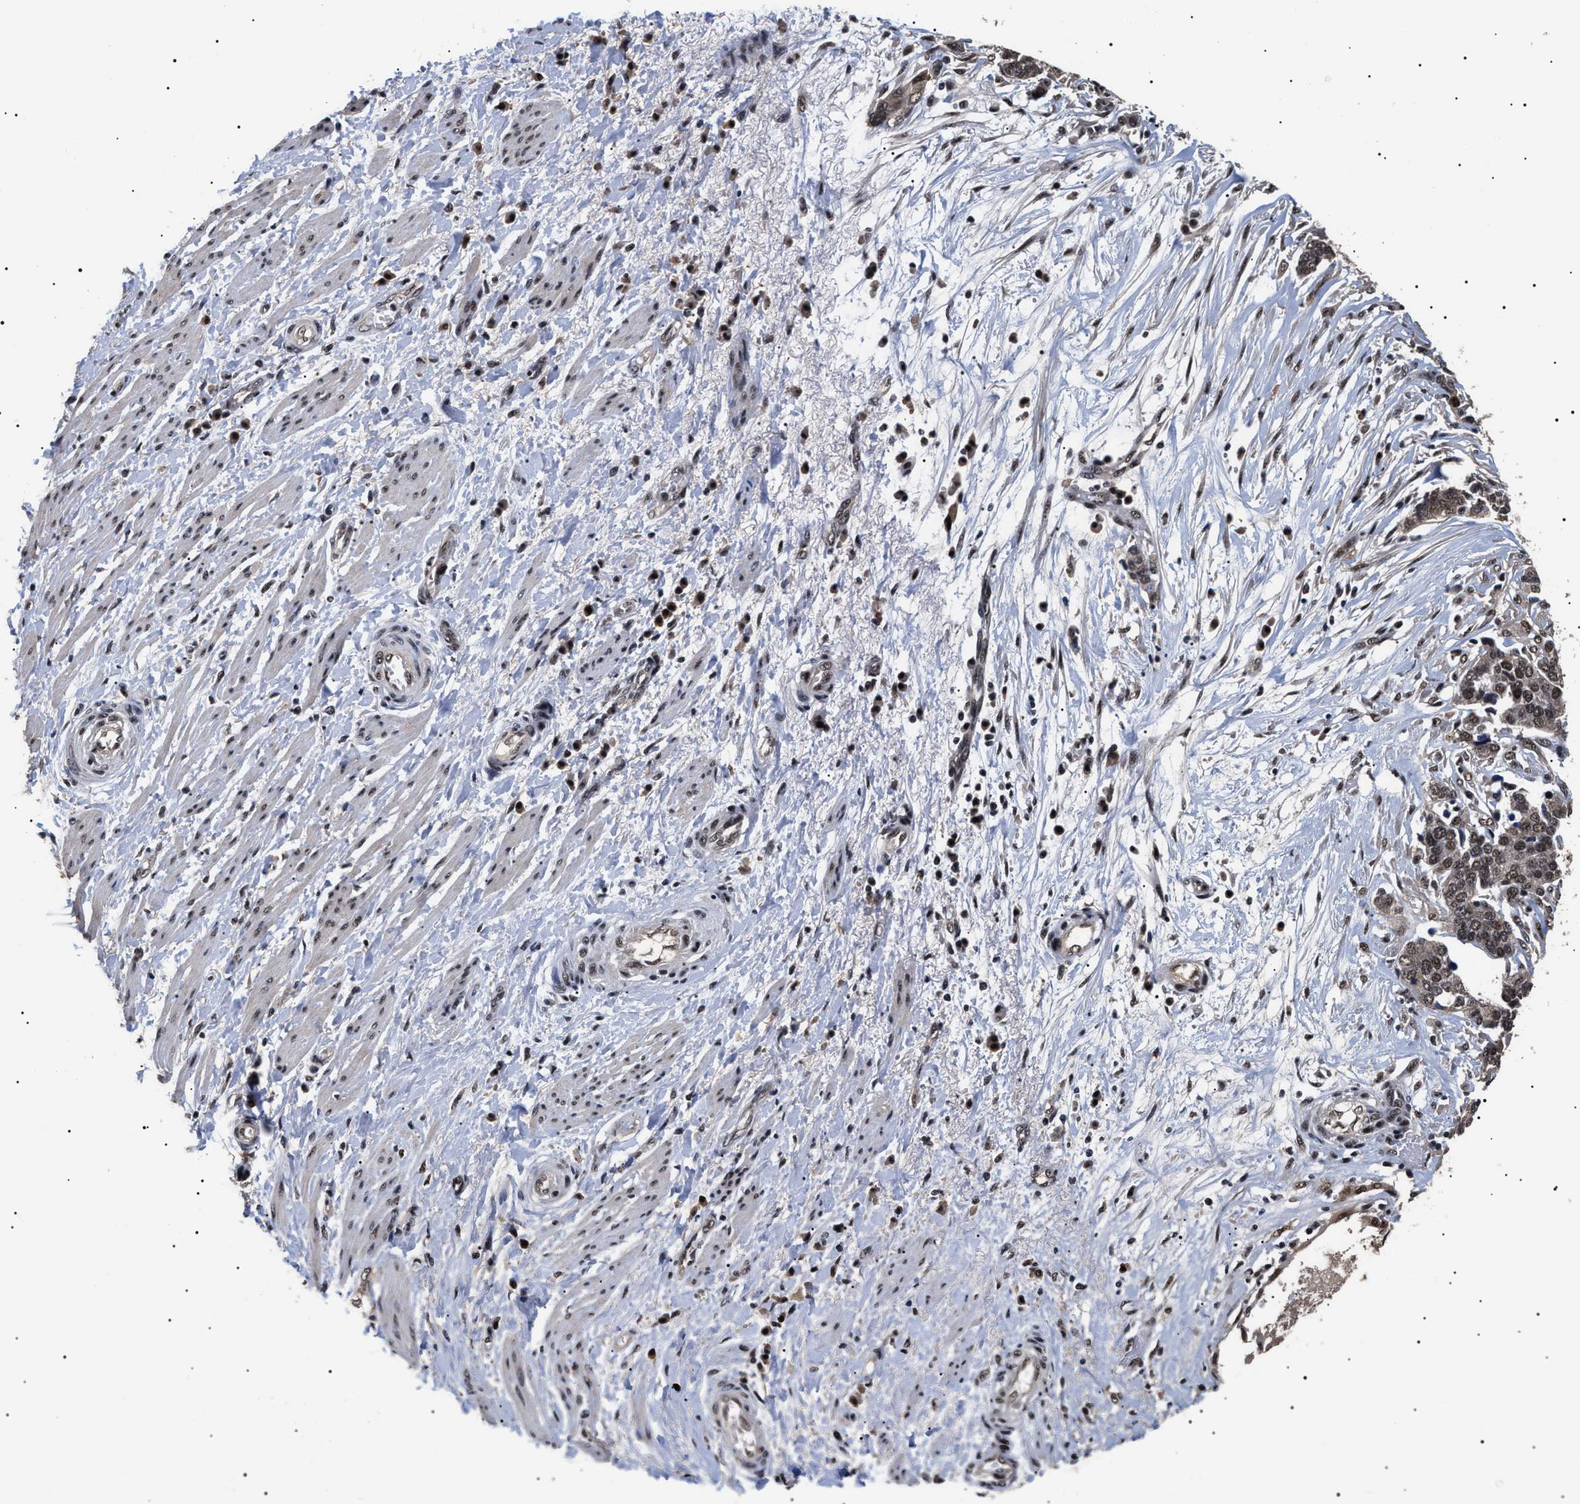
{"staining": {"intensity": "moderate", "quantity": ">75%", "location": "nuclear"}, "tissue": "ovarian cancer", "cell_type": "Tumor cells", "image_type": "cancer", "snomed": [{"axis": "morphology", "description": "Cystadenocarcinoma, serous, NOS"}, {"axis": "topography", "description": "Ovary"}], "caption": "Protein expression analysis of serous cystadenocarcinoma (ovarian) demonstrates moderate nuclear staining in about >75% of tumor cells. (DAB IHC with brightfield microscopy, high magnification).", "gene": "CAAP1", "patient": {"sex": "female", "age": 44}}